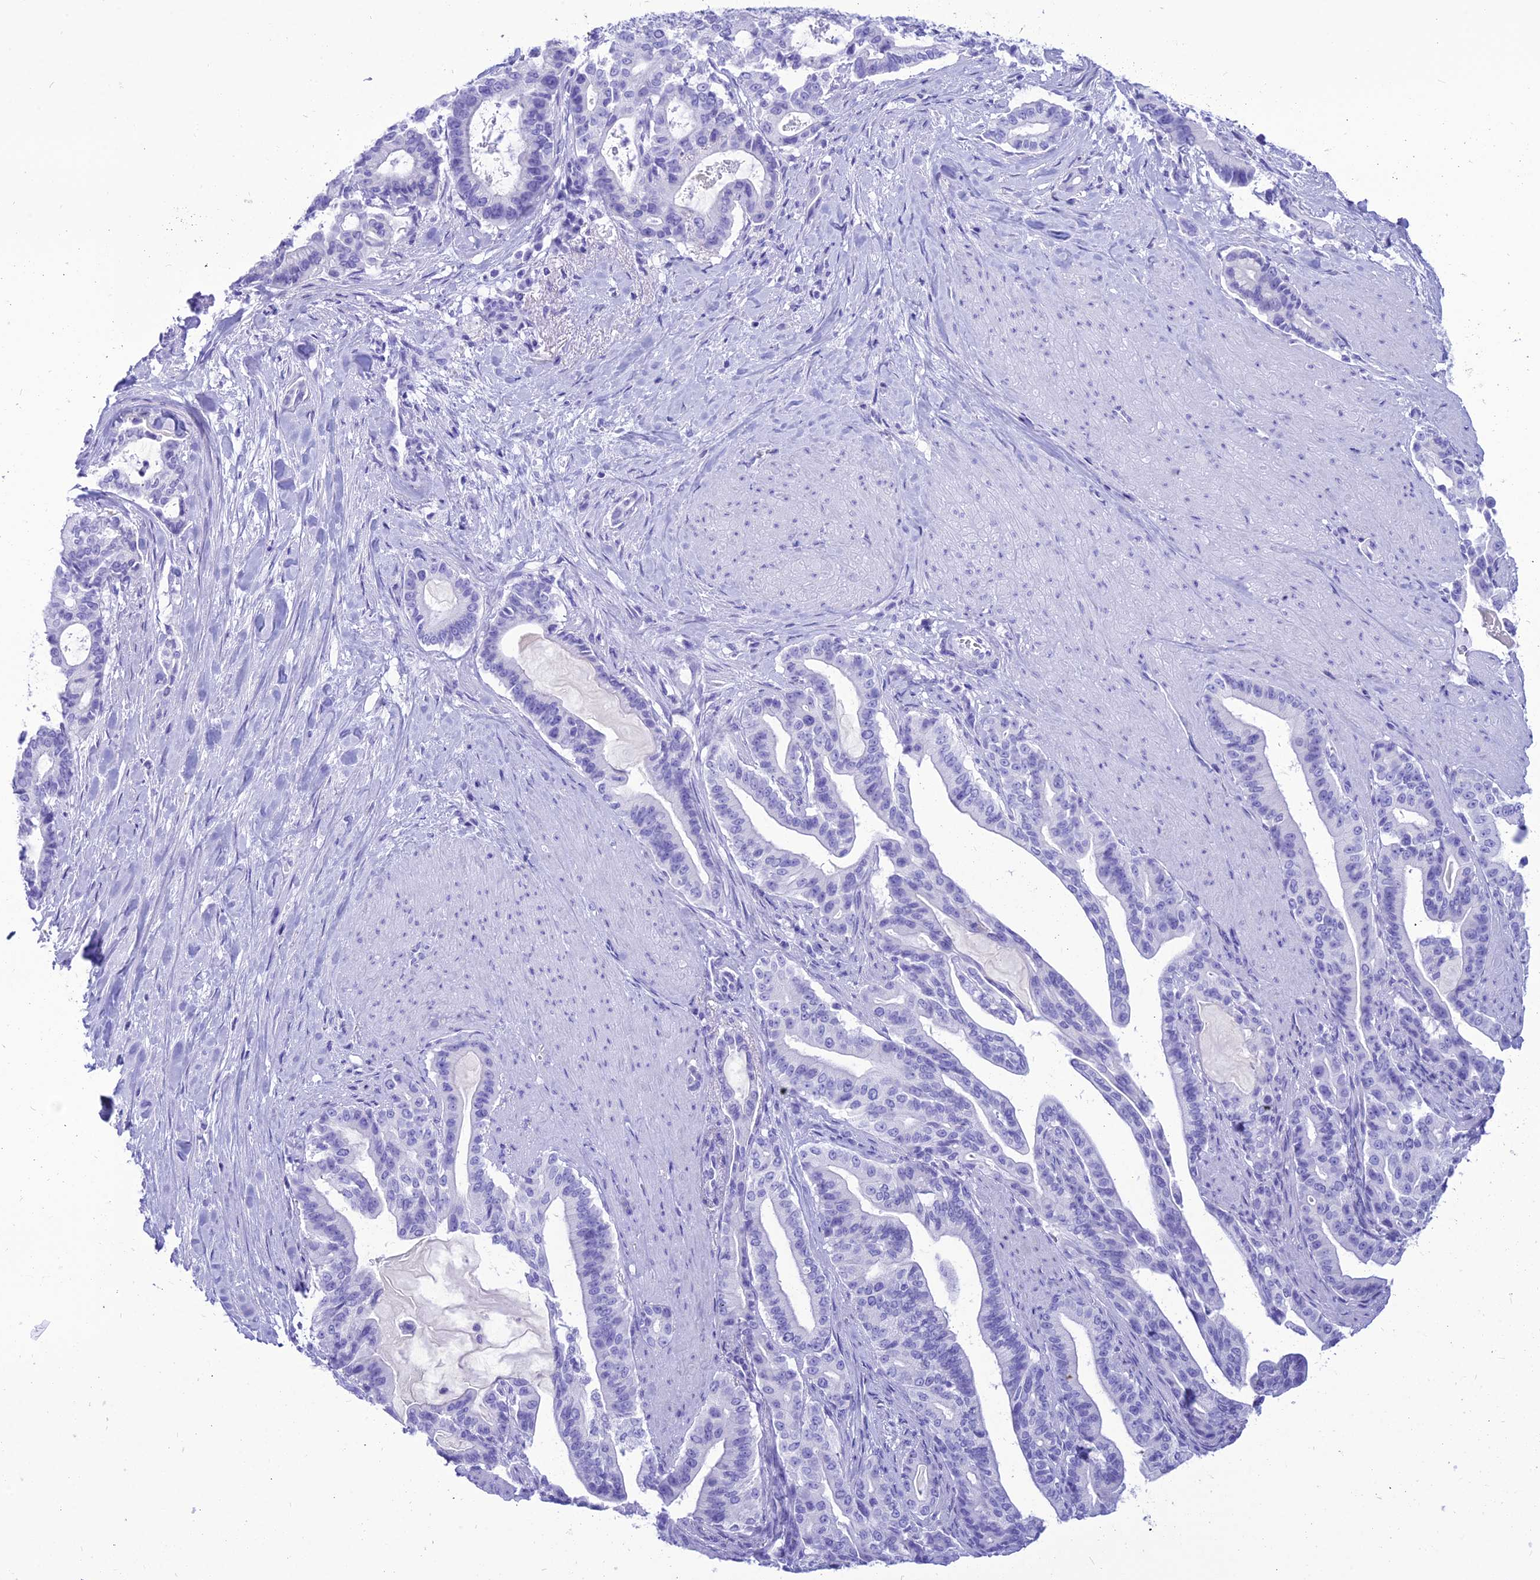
{"staining": {"intensity": "negative", "quantity": "none", "location": "none"}, "tissue": "pancreatic cancer", "cell_type": "Tumor cells", "image_type": "cancer", "snomed": [{"axis": "morphology", "description": "Adenocarcinoma, NOS"}, {"axis": "topography", "description": "Pancreas"}], "caption": "There is no significant positivity in tumor cells of pancreatic cancer (adenocarcinoma).", "gene": "PNMA5", "patient": {"sex": "male", "age": 63}}